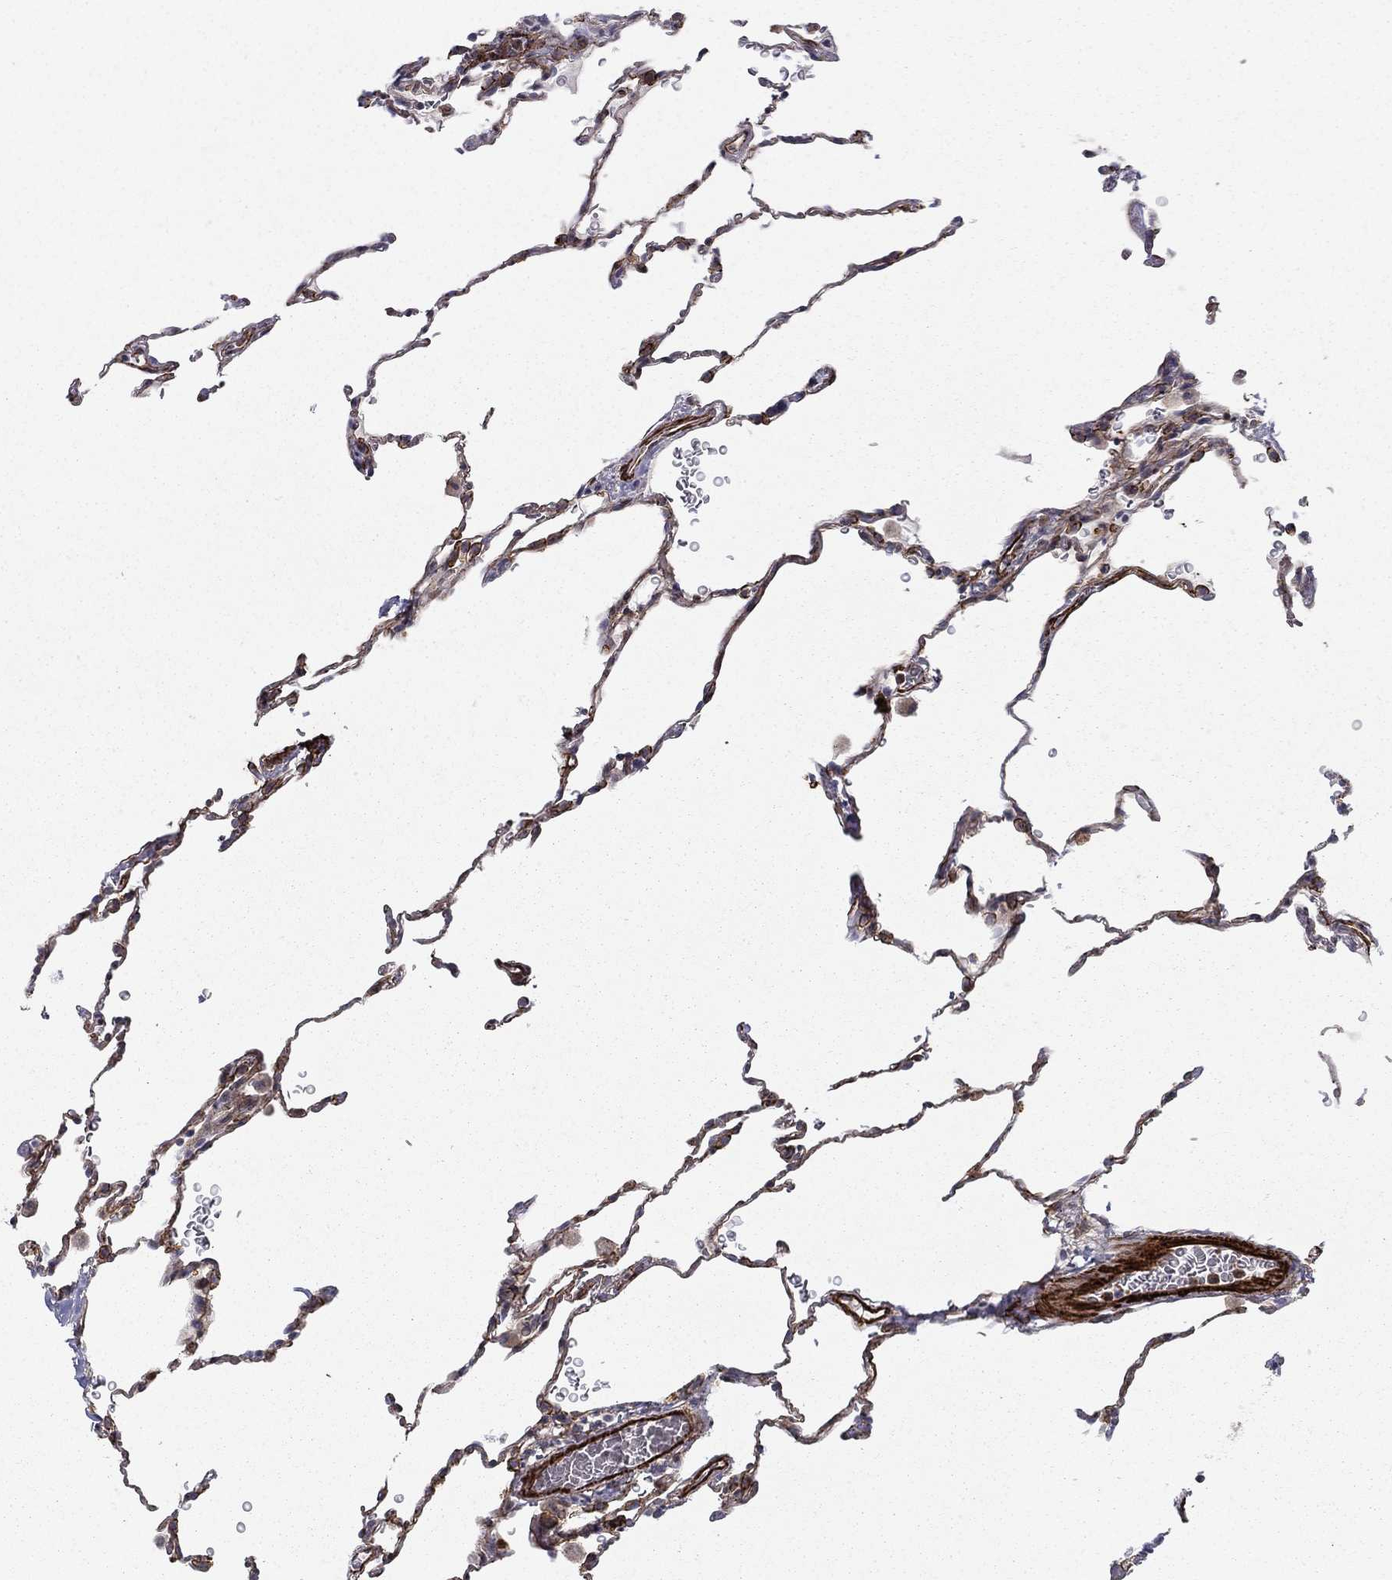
{"staining": {"intensity": "strong", "quantity": "<25%", "location": "cytoplasmic/membranous"}, "tissue": "lung", "cell_type": "Alveolar cells", "image_type": "normal", "snomed": [{"axis": "morphology", "description": "Normal tissue, NOS"}, {"axis": "morphology", "description": "Adenocarcinoma, metastatic, NOS"}, {"axis": "topography", "description": "Lung"}], "caption": "High-magnification brightfield microscopy of unremarkable lung stained with DAB (3,3'-diaminobenzidine) (brown) and counterstained with hematoxylin (blue). alveolar cells exhibit strong cytoplasmic/membranous expression is identified in about<25% of cells. The protein of interest is stained brown, and the nuclei are stained in blue (DAB (3,3'-diaminobenzidine) IHC with brightfield microscopy, high magnification).", "gene": "KRBA1", "patient": {"sex": "male", "age": 45}}